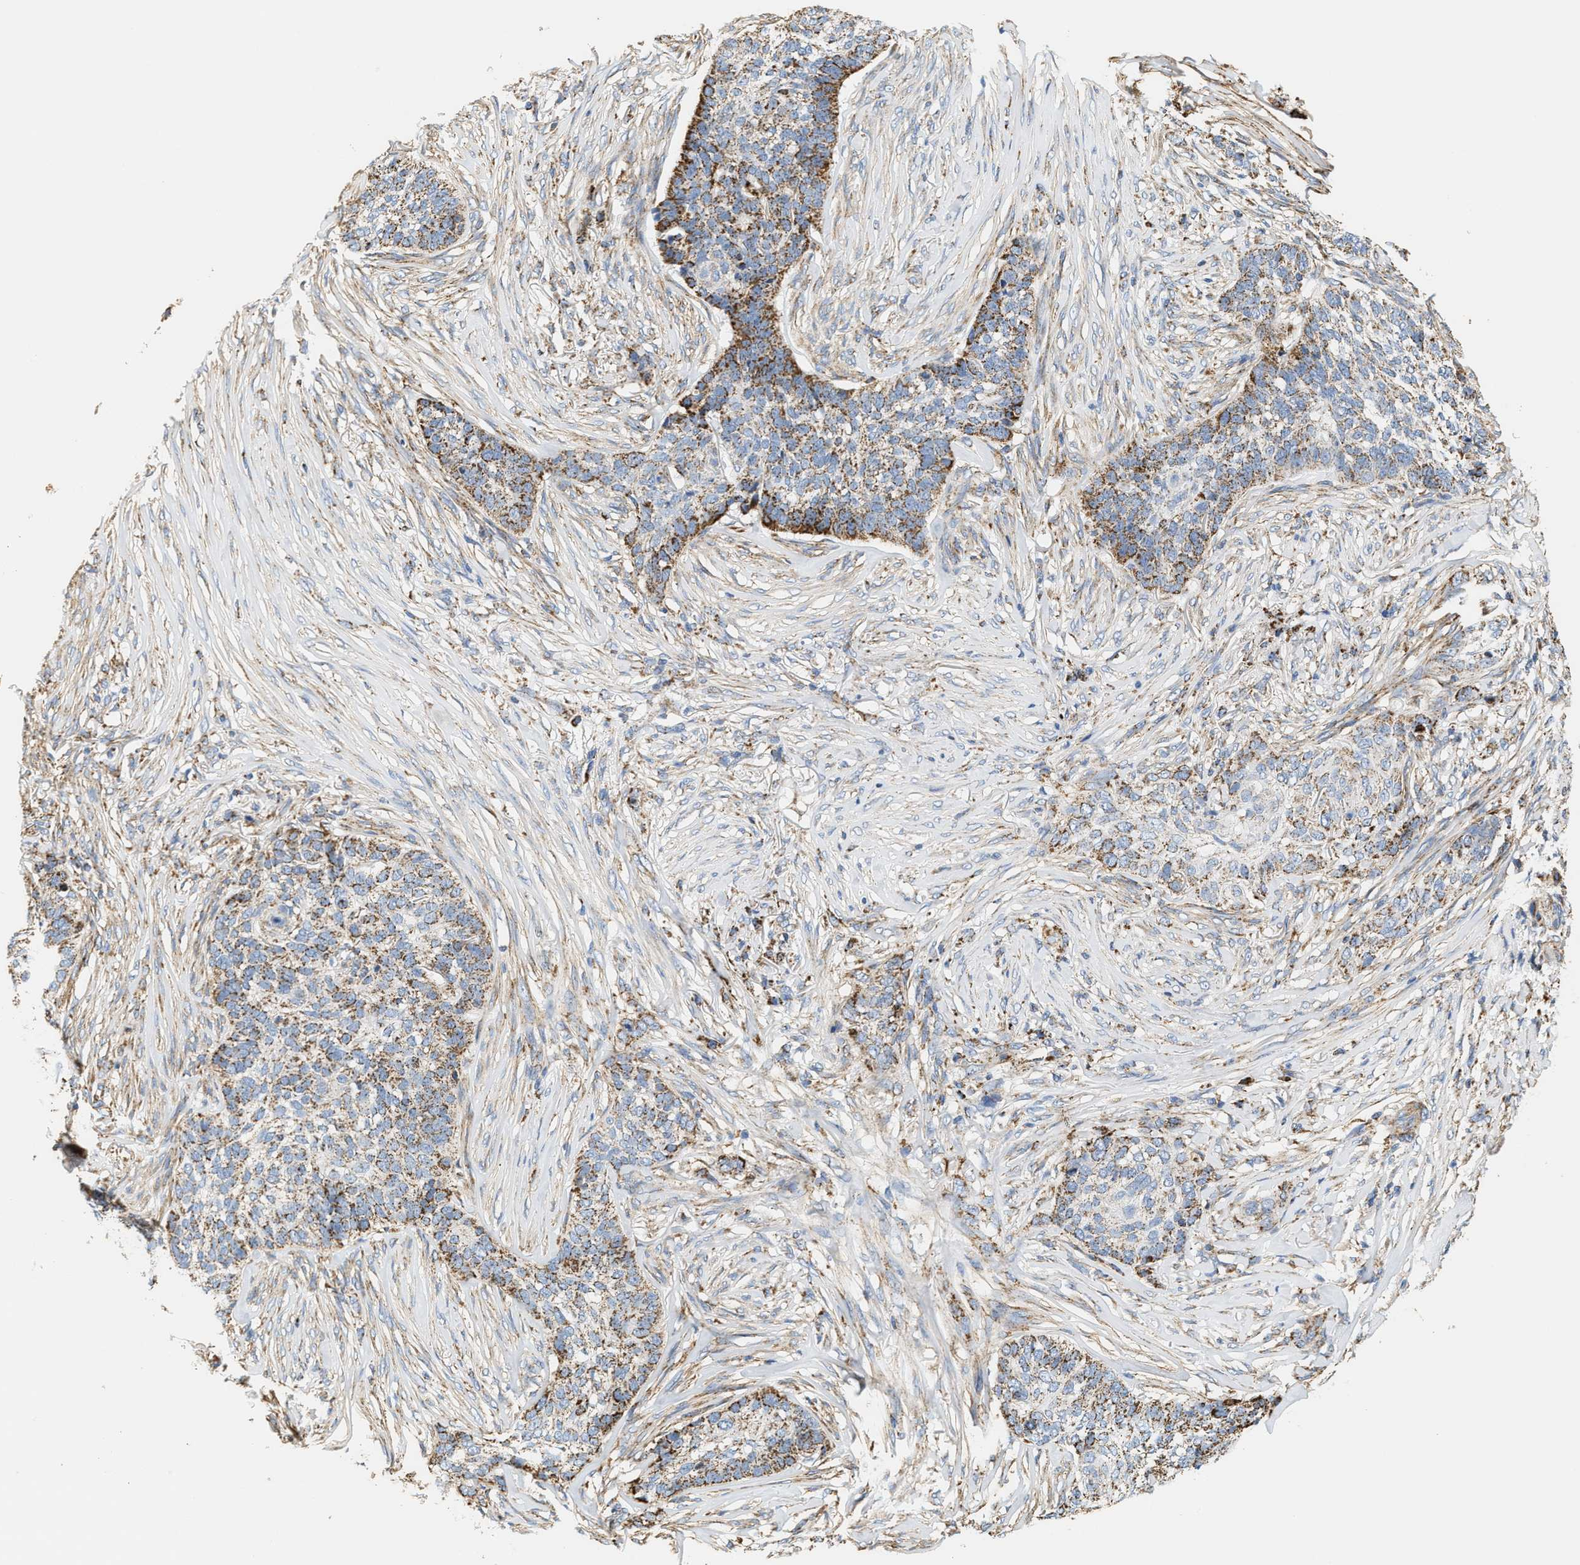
{"staining": {"intensity": "moderate", "quantity": ">75%", "location": "cytoplasmic/membranous"}, "tissue": "skin cancer", "cell_type": "Tumor cells", "image_type": "cancer", "snomed": [{"axis": "morphology", "description": "Basal cell carcinoma"}, {"axis": "topography", "description": "Skin"}], "caption": "Immunohistochemical staining of human skin basal cell carcinoma shows medium levels of moderate cytoplasmic/membranous protein expression in about >75% of tumor cells. The staining is performed using DAB brown chromogen to label protein expression. The nuclei are counter-stained blue using hematoxylin.", "gene": "SHMT2", "patient": {"sex": "male", "age": 85}}